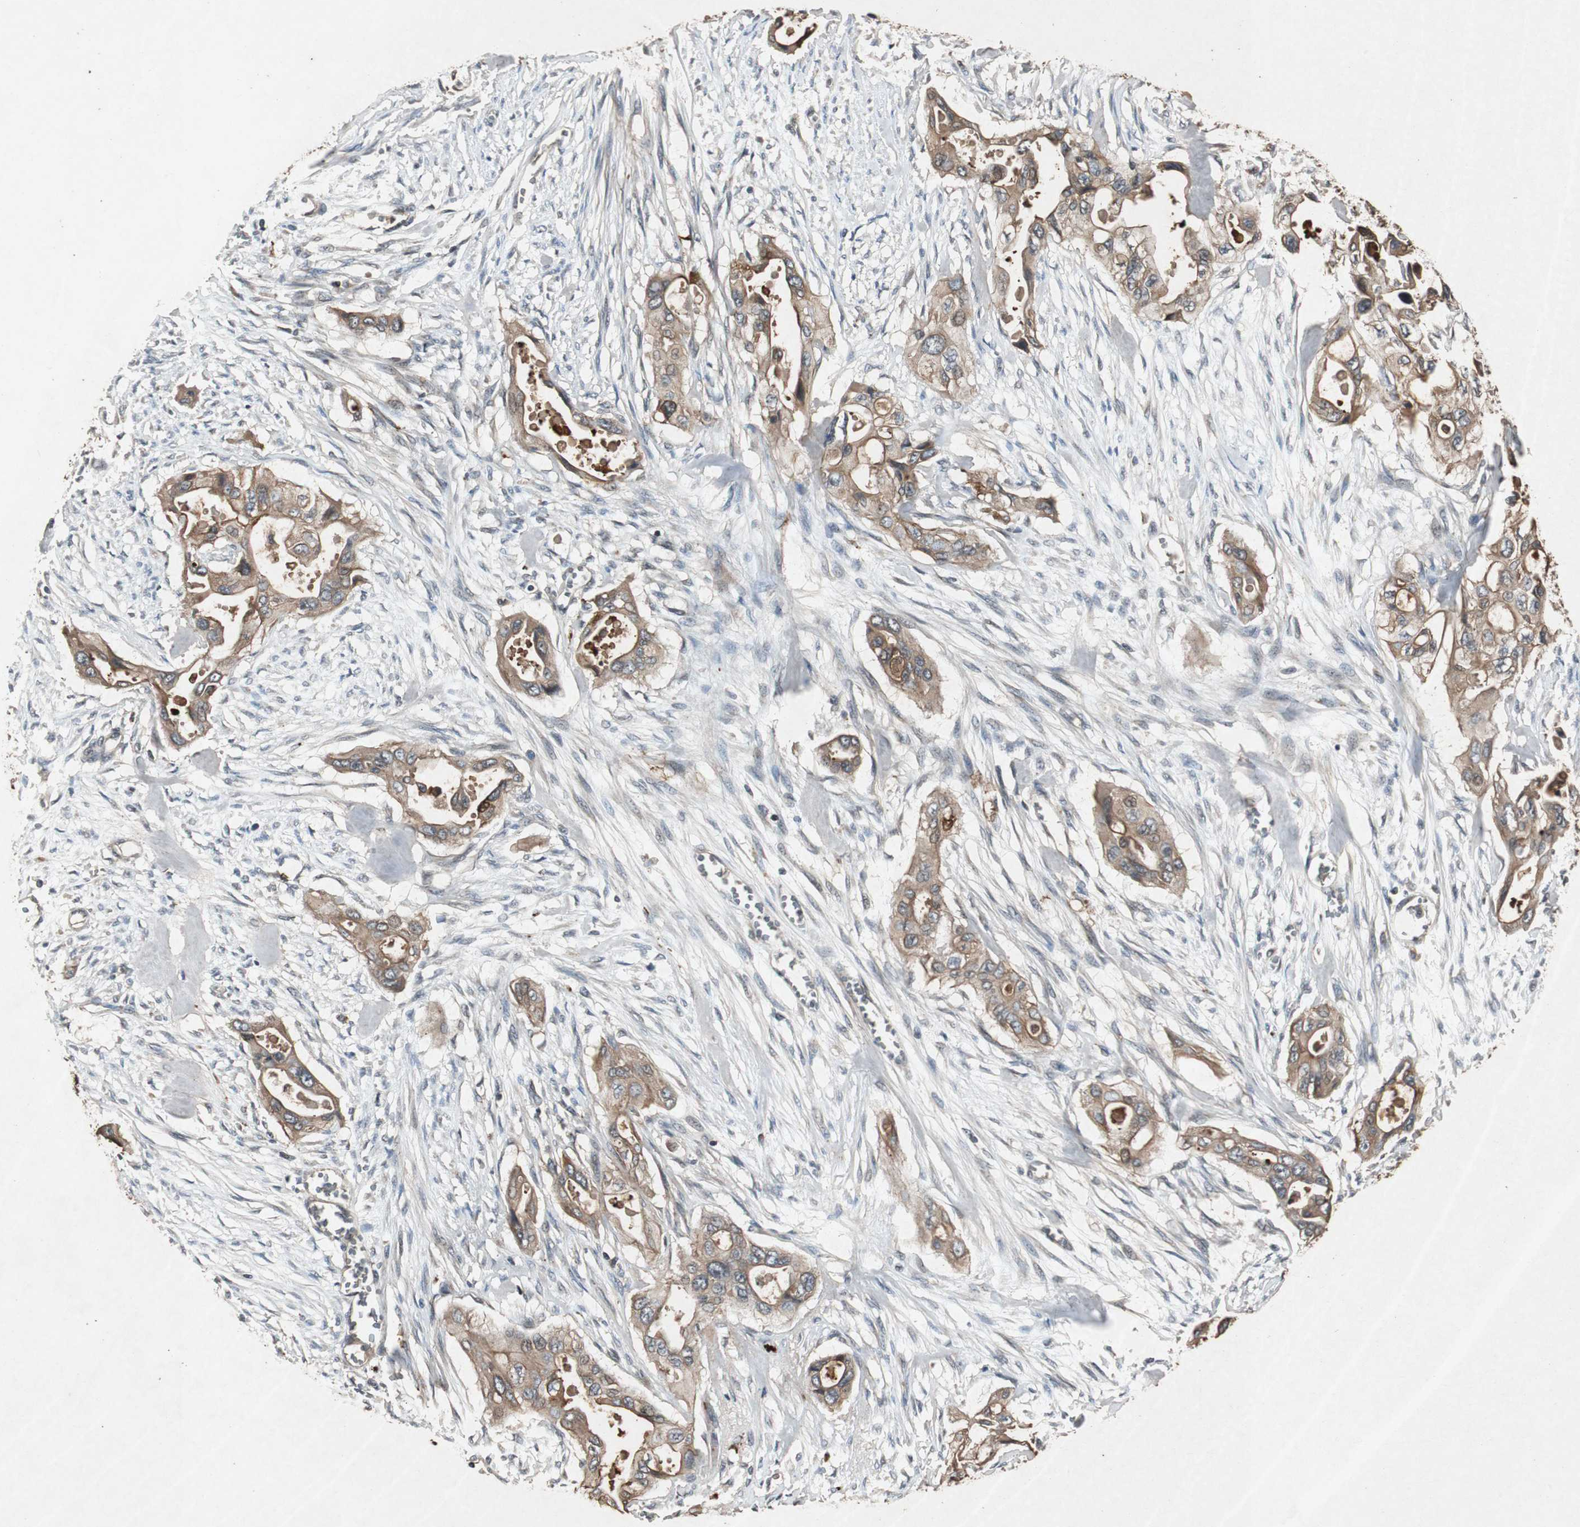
{"staining": {"intensity": "moderate", "quantity": ">75%", "location": "cytoplasmic/membranous"}, "tissue": "pancreatic cancer", "cell_type": "Tumor cells", "image_type": "cancer", "snomed": [{"axis": "morphology", "description": "Adenocarcinoma, NOS"}, {"axis": "topography", "description": "Pancreas"}], "caption": "Adenocarcinoma (pancreatic) was stained to show a protein in brown. There is medium levels of moderate cytoplasmic/membranous expression in about >75% of tumor cells. (IHC, brightfield microscopy, high magnification).", "gene": "SLIT2", "patient": {"sex": "male", "age": 77}}